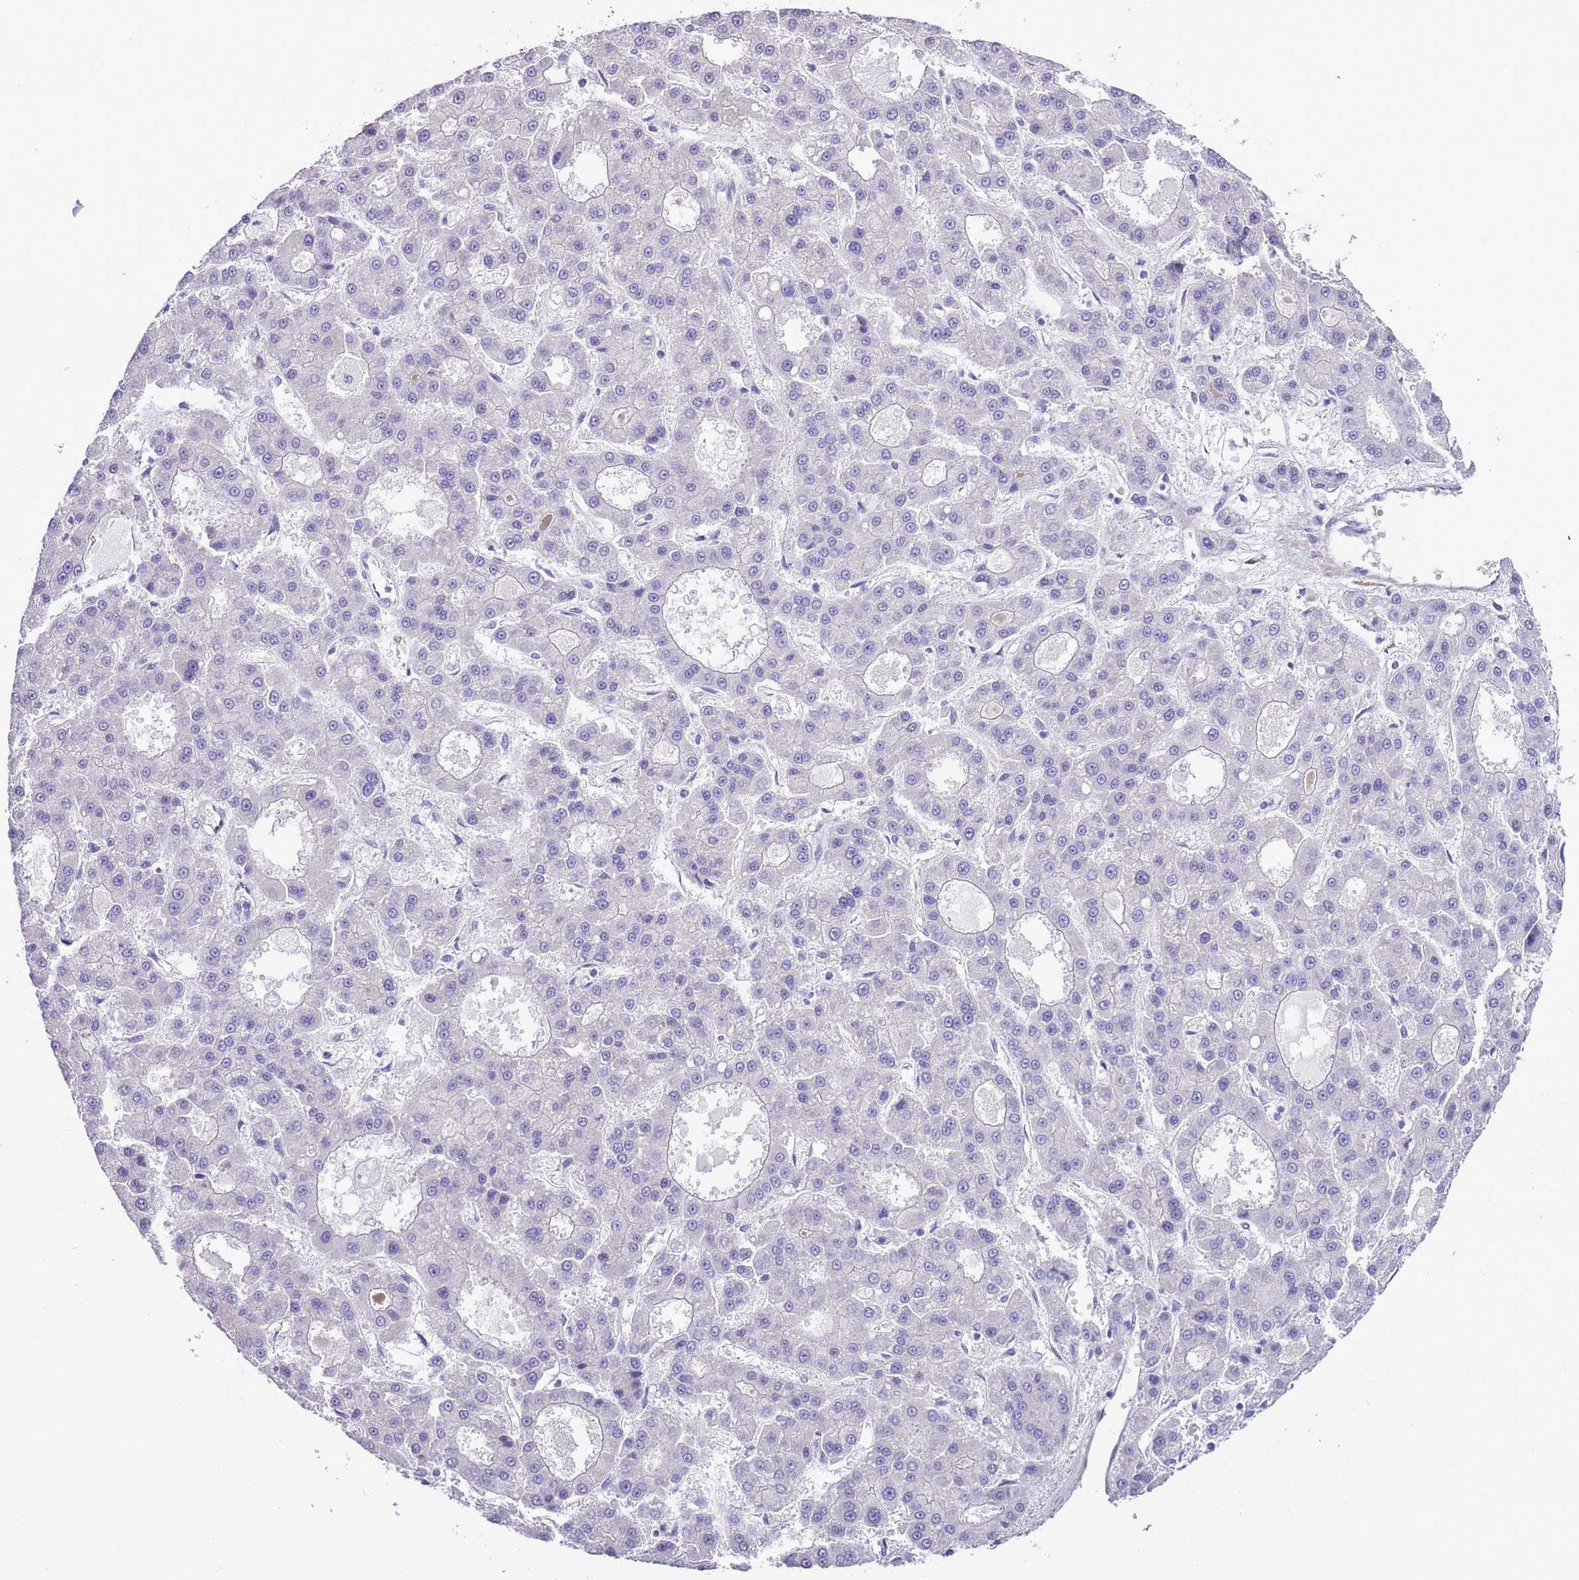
{"staining": {"intensity": "negative", "quantity": "none", "location": "none"}, "tissue": "liver cancer", "cell_type": "Tumor cells", "image_type": "cancer", "snomed": [{"axis": "morphology", "description": "Carcinoma, Hepatocellular, NOS"}, {"axis": "topography", "description": "Liver"}], "caption": "Tumor cells show no significant protein expression in liver cancer (hepatocellular carcinoma).", "gene": "MRPL32", "patient": {"sex": "male", "age": 70}}